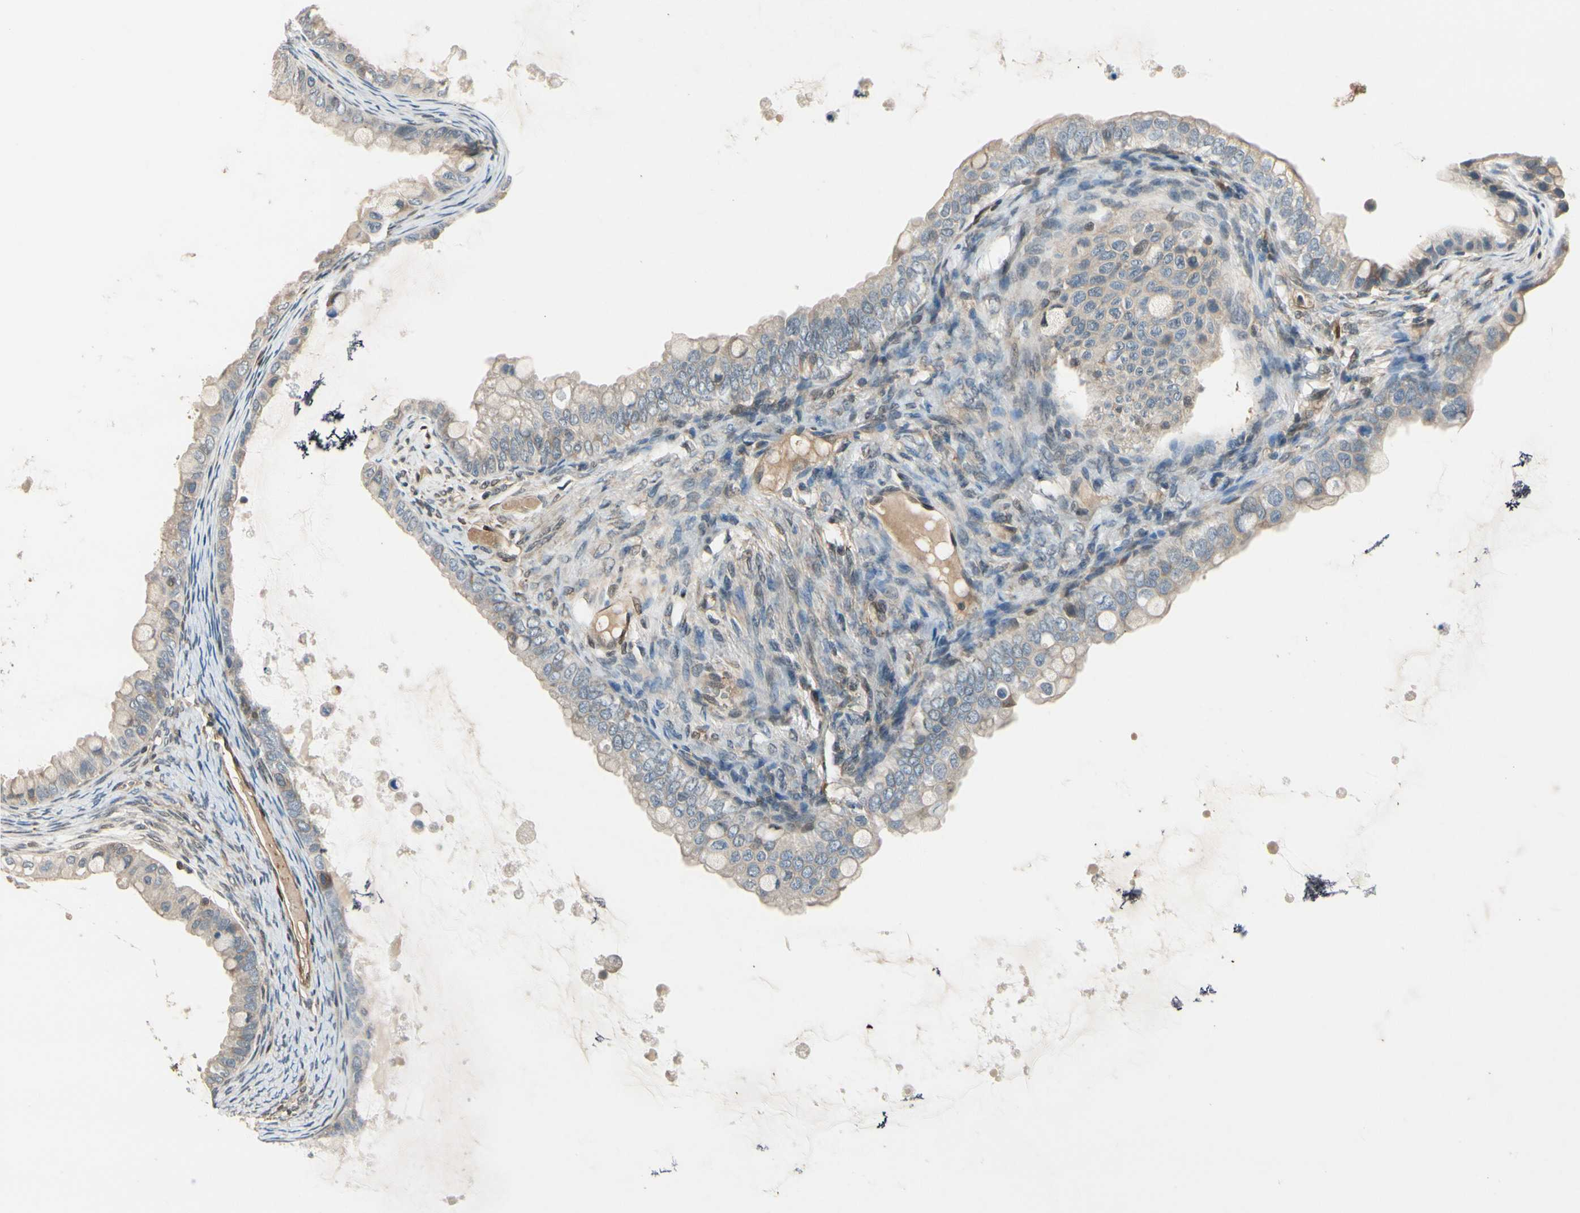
{"staining": {"intensity": "weak", "quantity": ">75%", "location": "cytoplasmic/membranous"}, "tissue": "ovarian cancer", "cell_type": "Tumor cells", "image_type": "cancer", "snomed": [{"axis": "morphology", "description": "Cystadenocarcinoma, mucinous, NOS"}, {"axis": "topography", "description": "Ovary"}], "caption": "Protein expression analysis of human mucinous cystadenocarcinoma (ovarian) reveals weak cytoplasmic/membranous positivity in approximately >75% of tumor cells.", "gene": "RASGRF1", "patient": {"sex": "female", "age": 80}}